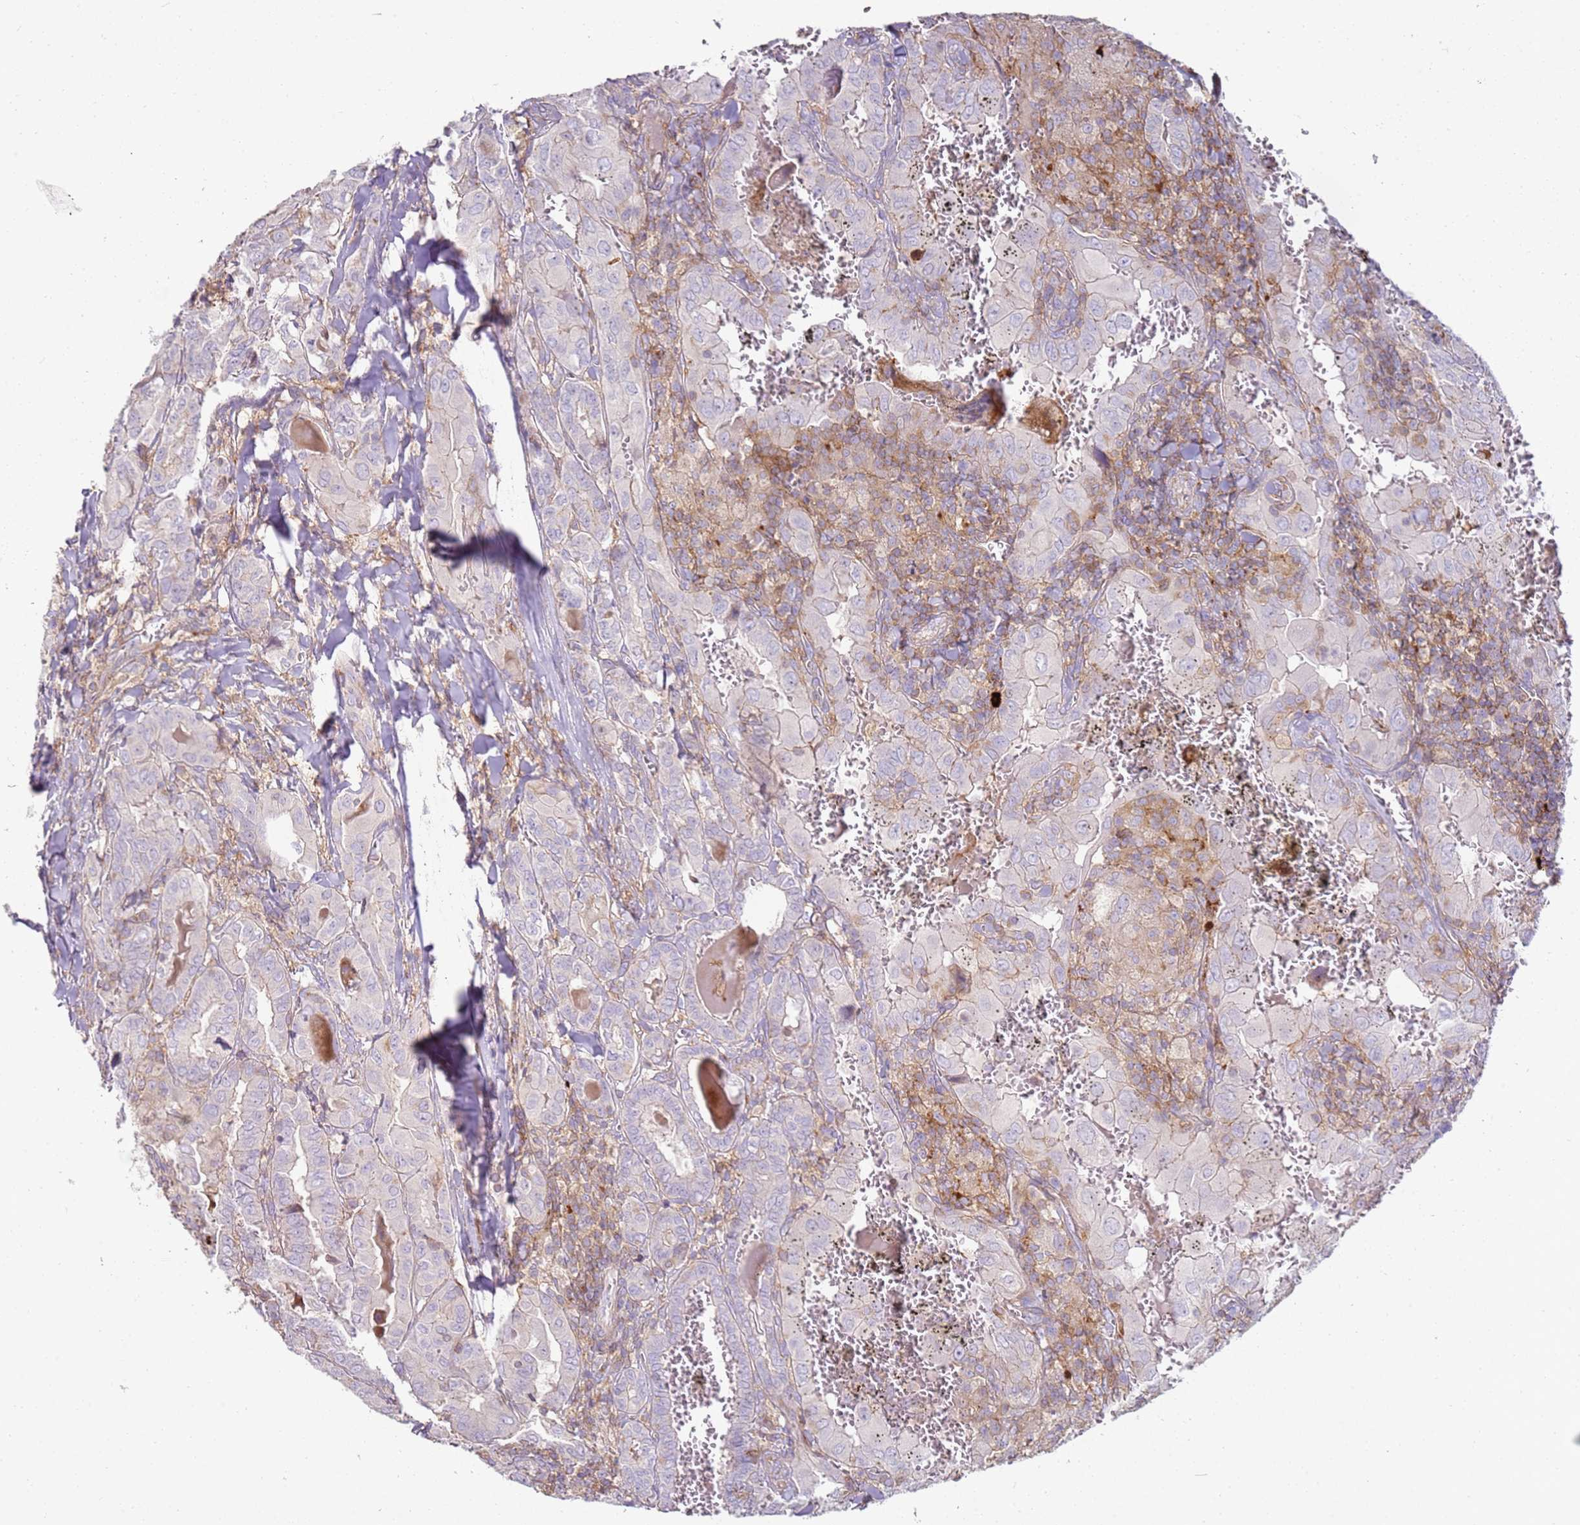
{"staining": {"intensity": "negative", "quantity": "none", "location": "none"}, "tissue": "thyroid cancer", "cell_type": "Tumor cells", "image_type": "cancer", "snomed": [{"axis": "morphology", "description": "Papillary adenocarcinoma, NOS"}, {"axis": "topography", "description": "Thyroid gland"}], "caption": "Photomicrograph shows no significant protein staining in tumor cells of thyroid cancer.", "gene": "FPR1", "patient": {"sex": "female", "age": 72}}